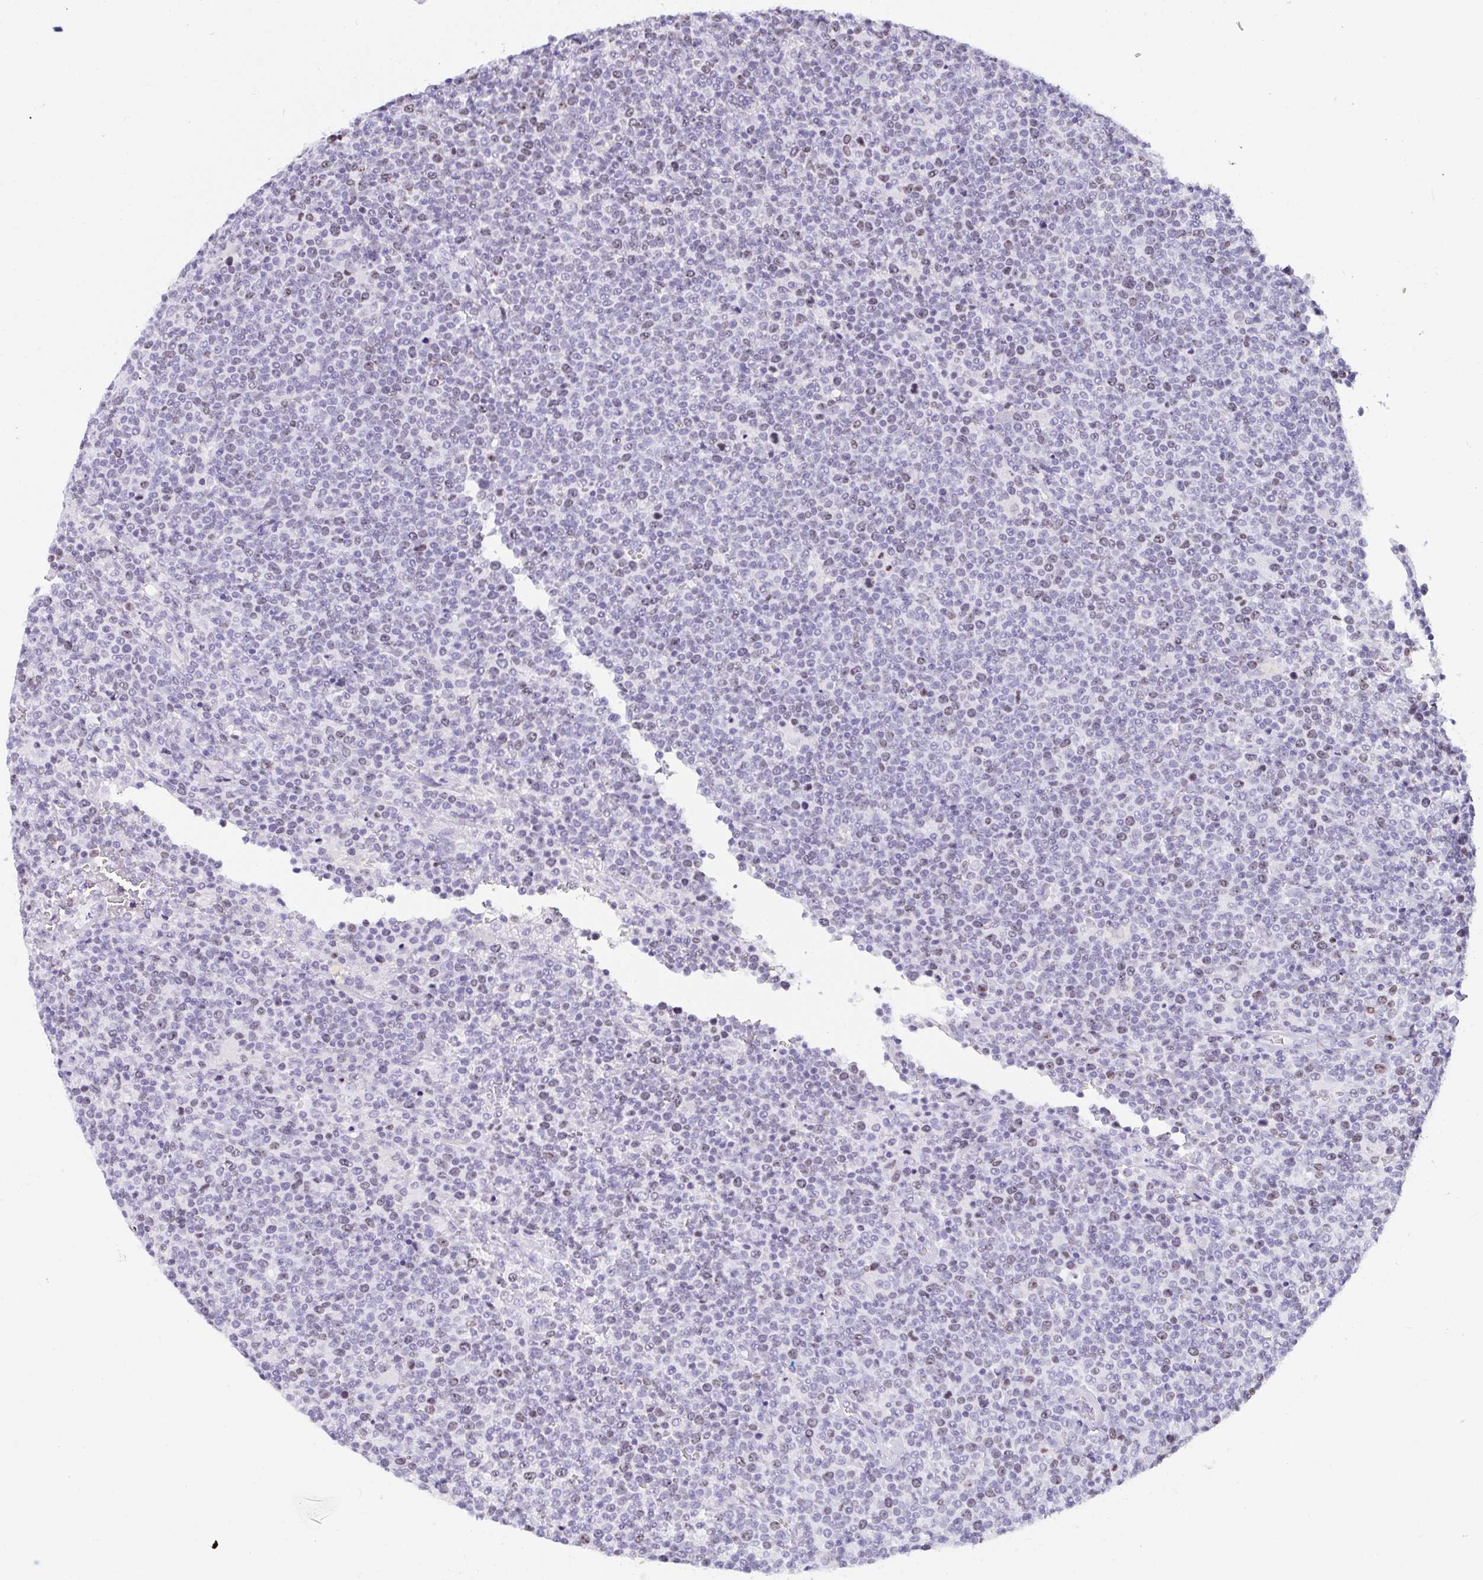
{"staining": {"intensity": "weak", "quantity": "25%-75%", "location": "nuclear"}, "tissue": "lymphoma", "cell_type": "Tumor cells", "image_type": "cancer", "snomed": [{"axis": "morphology", "description": "Malignant lymphoma, non-Hodgkin's type, High grade"}, {"axis": "topography", "description": "Lymph node"}], "caption": "DAB immunohistochemical staining of lymphoma demonstrates weak nuclear protein expression in approximately 25%-75% of tumor cells. The staining was performed using DAB (3,3'-diaminobenzidine), with brown indicating positive protein expression. Nuclei are stained blue with hematoxylin.", "gene": "SUZ12", "patient": {"sex": "male", "age": 61}}